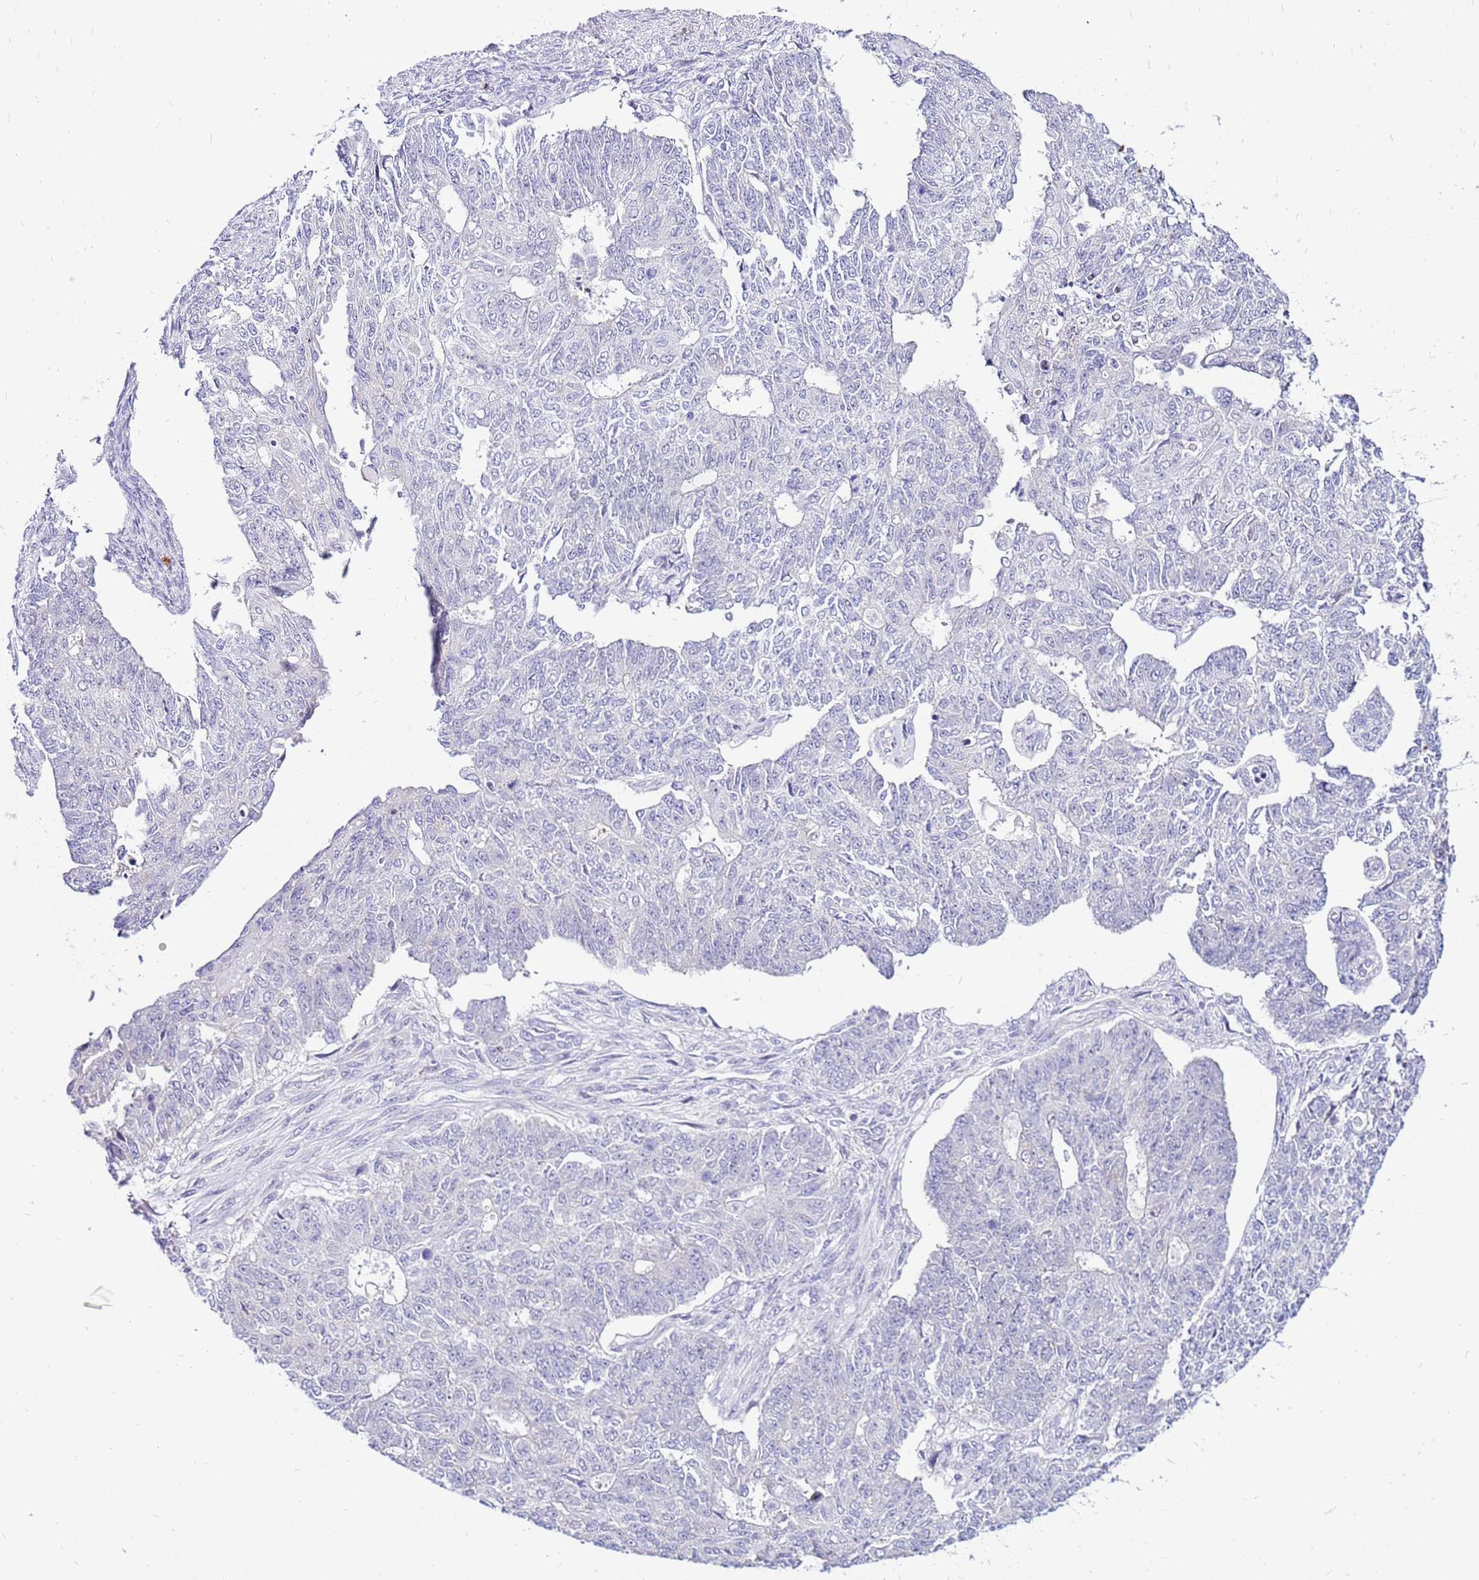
{"staining": {"intensity": "negative", "quantity": "none", "location": "none"}, "tissue": "endometrial cancer", "cell_type": "Tumor cells", "image_type": "cancer", "snomed": [{"axis": "morphology", "description": "Adenocarcinoma, NOS"}, {"axis": "topography", "description": "Endometrium"}], "caption": "This is an IHC histopathology image of endometrial adenocarcinoma. There is no staining in tumor cells.", "gene": "IGF1R", "patient": {"sex": "female", "age": 32}}